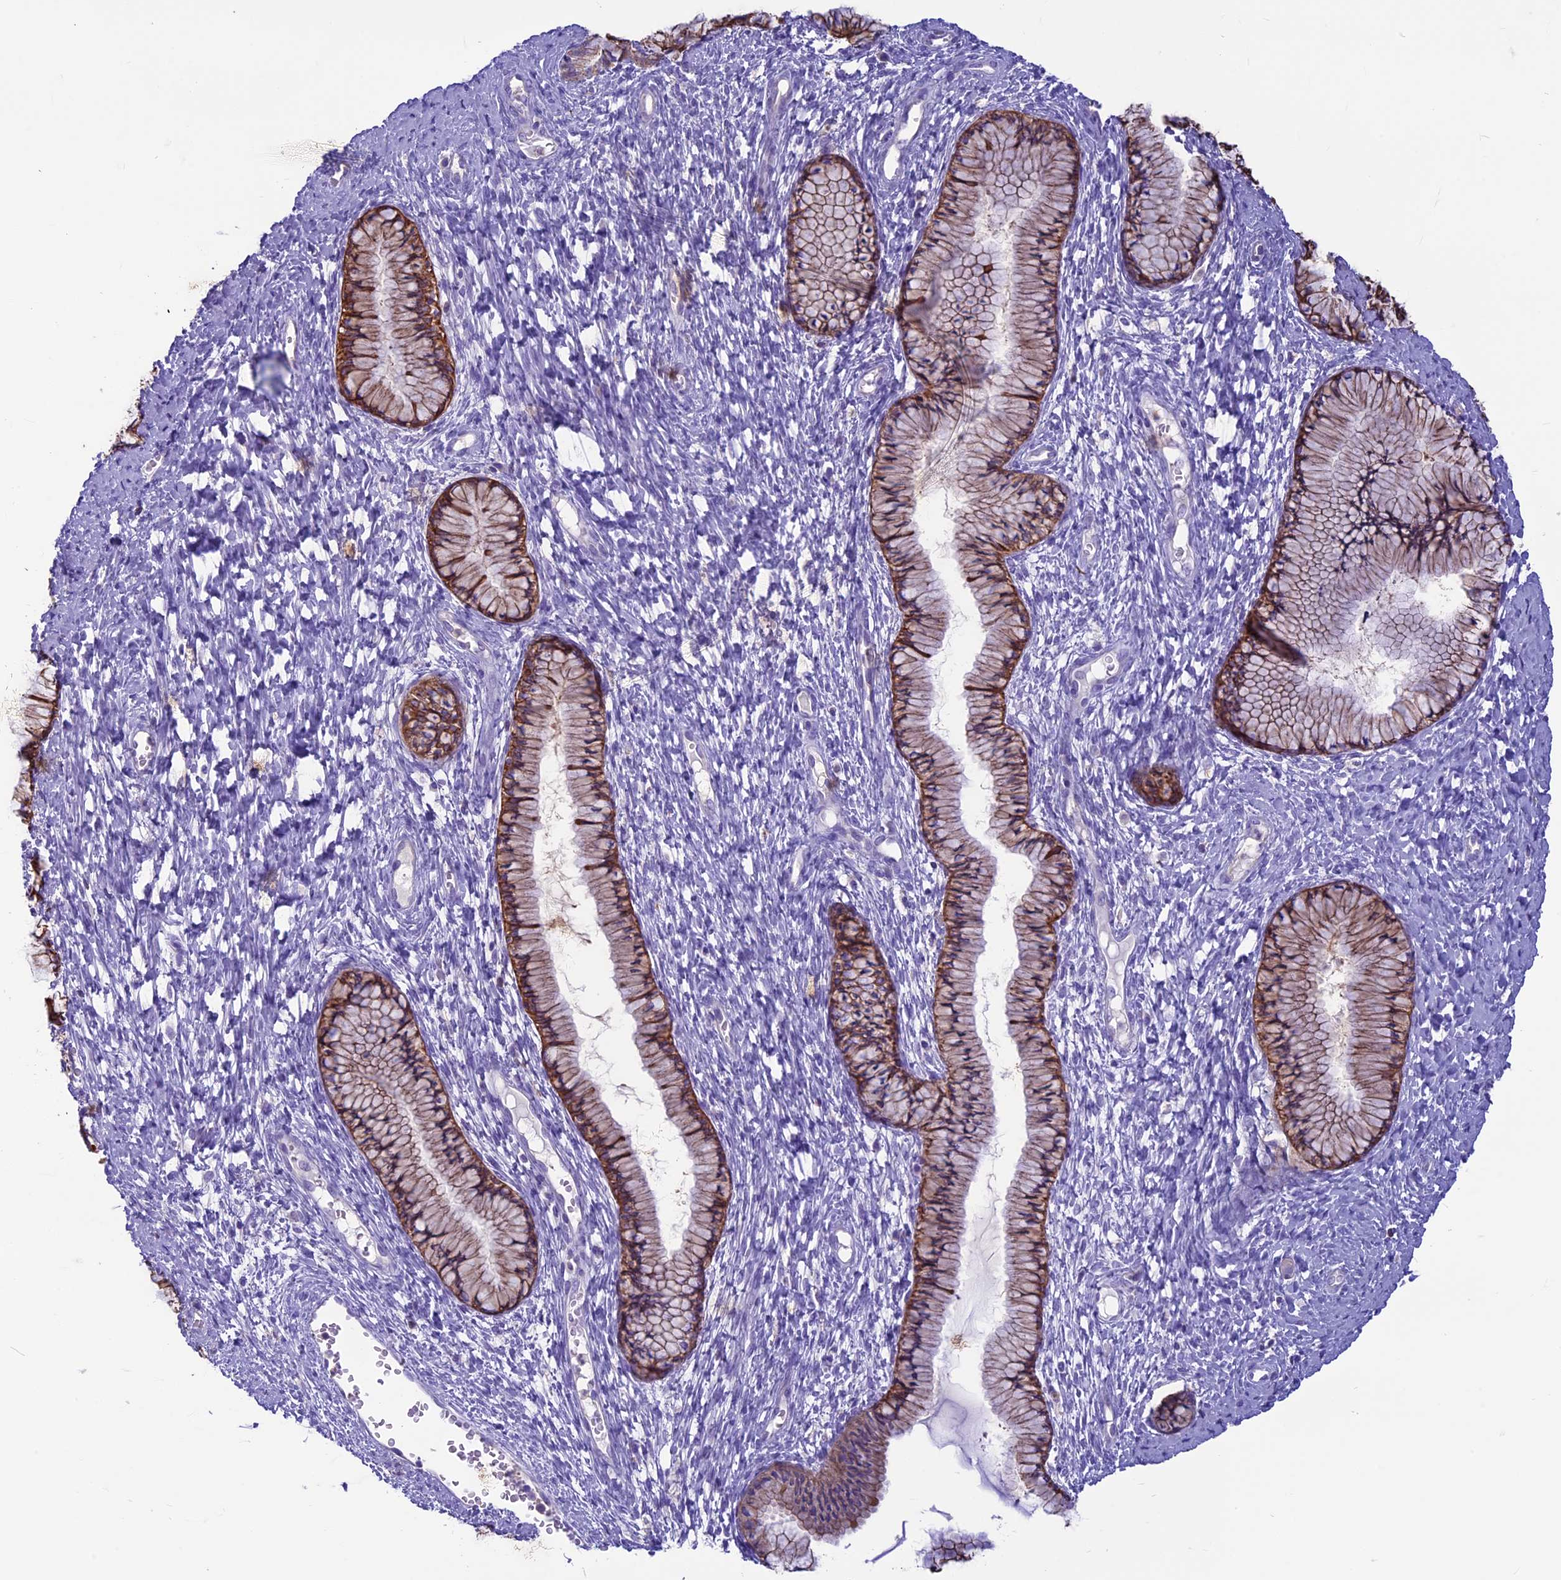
{"staining": {"intensity": "strong", "quantity": ">75%", "location": "cytoplasmic/membranous"}, "tissue": "cervix", "cell_type": "Glandular cells", "image_type": "normal", "snomed": [{"axis": "morphology", "description": "Normal tissue, NOS"}, {"axis": "topography", "description": "Cervix"}], "caption": "Strong cytoplasmic/membranous protein staining is appreciated in about >75% of glandular cells in cervix.", "gene": "CDAN1", "patient": {"sex": "female", "age": 42}}